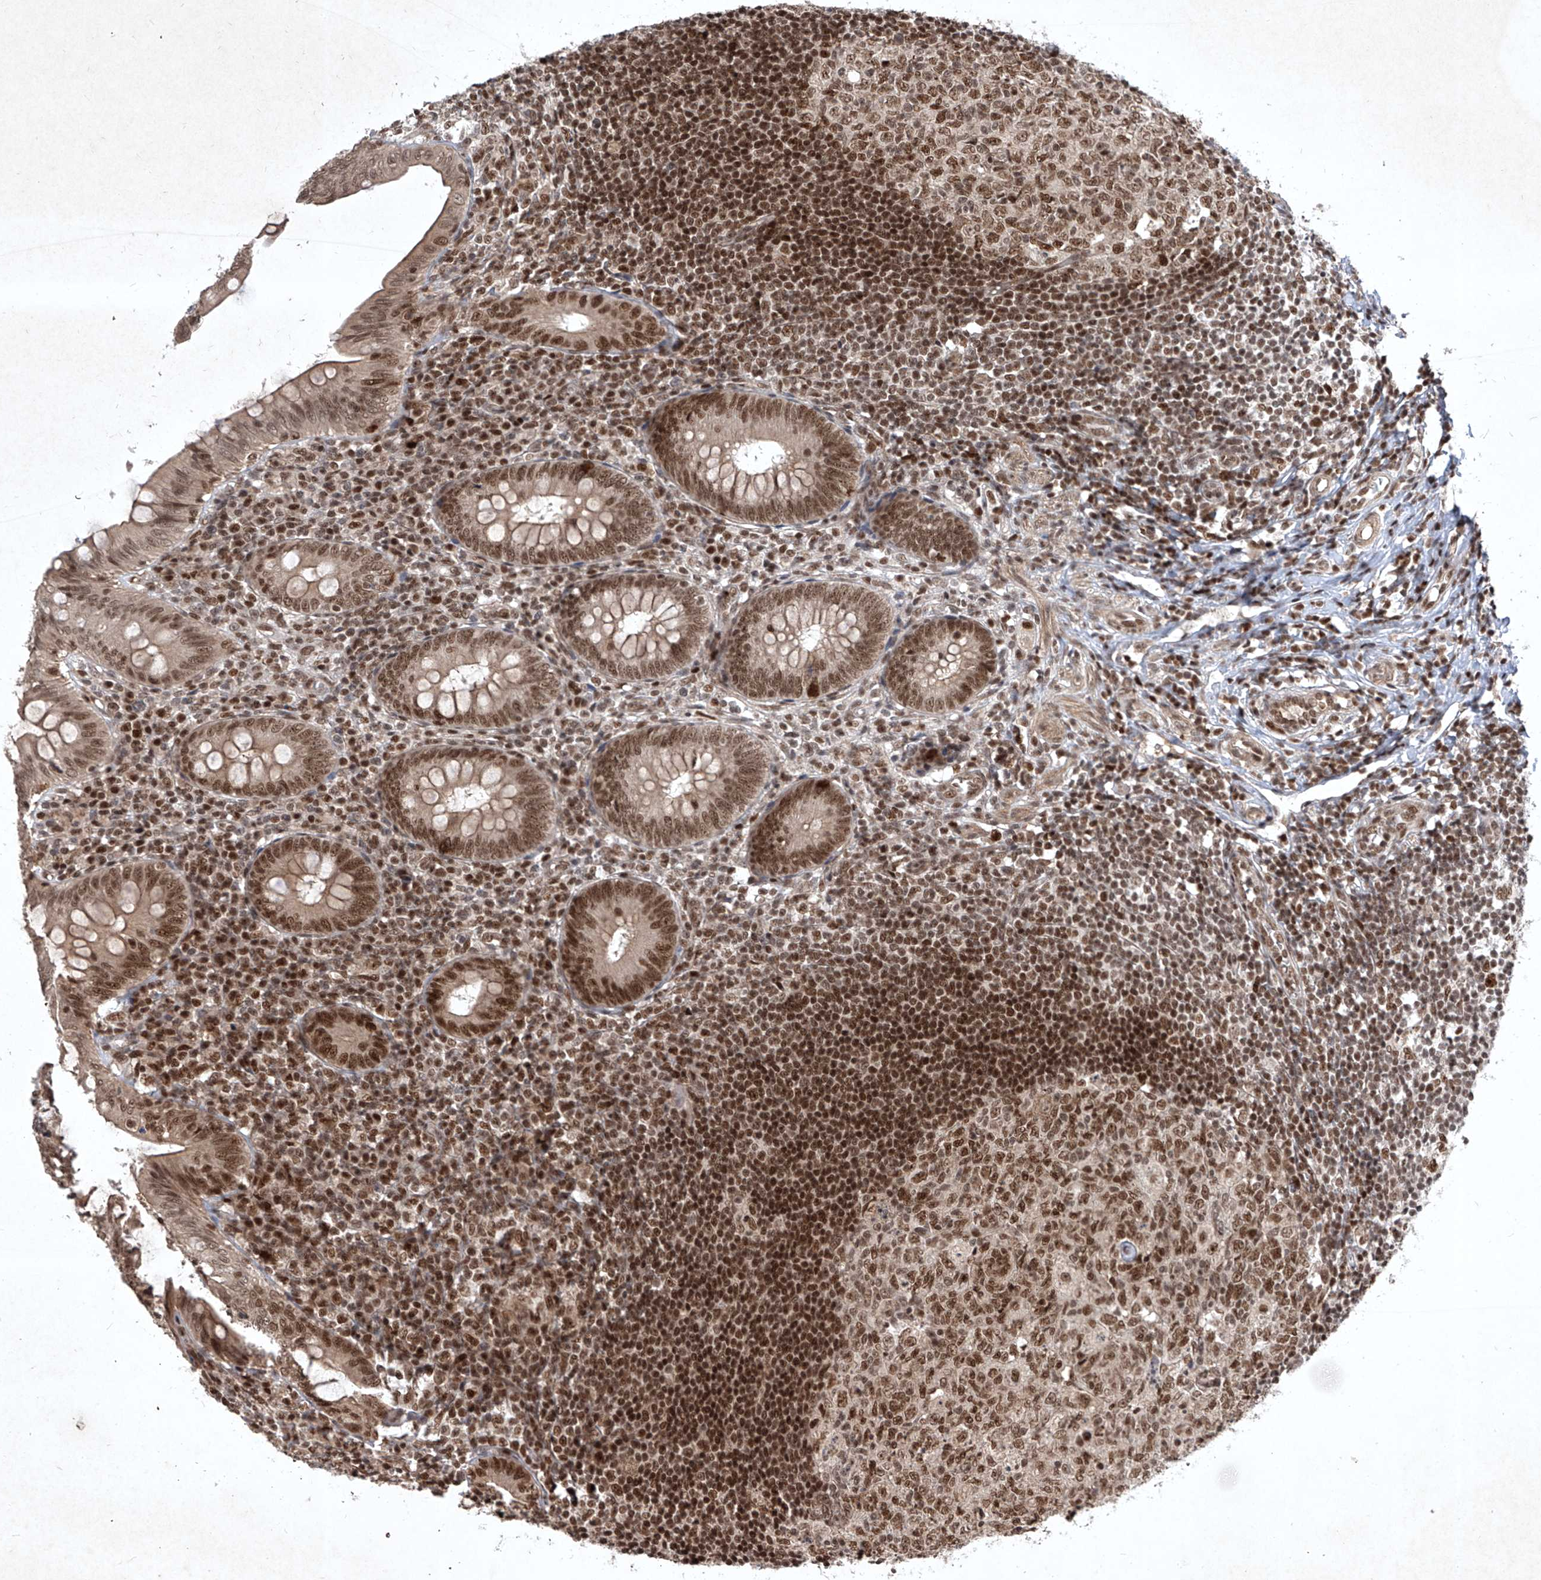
{"staining": {"intensity": "moderate", "quantity": ">75%", "location": "cytoplasmic/membranous,nuclear"}, "tissue": "appendix", "cell_type": "Glandular cells", "image_type": "normal", "snomed": [{"axis": "morphology", "description": "Normal tissue, NOS"}, {"axis": "topography", "description": "Appendix"}], "caption": "Immunohistochemistry histopathology image of benign appendix: appendix stained using immunohistochemistry (IHC) shows medium levels of moderate protein expression localized specifically in the cytoplasmic/membranous,nuclear of glandular cells, appearing as a cytoplasmic/membranous,nuclear brown color.", "gene": "IRF2", "patient": {"sex": "male", "age": 14}}